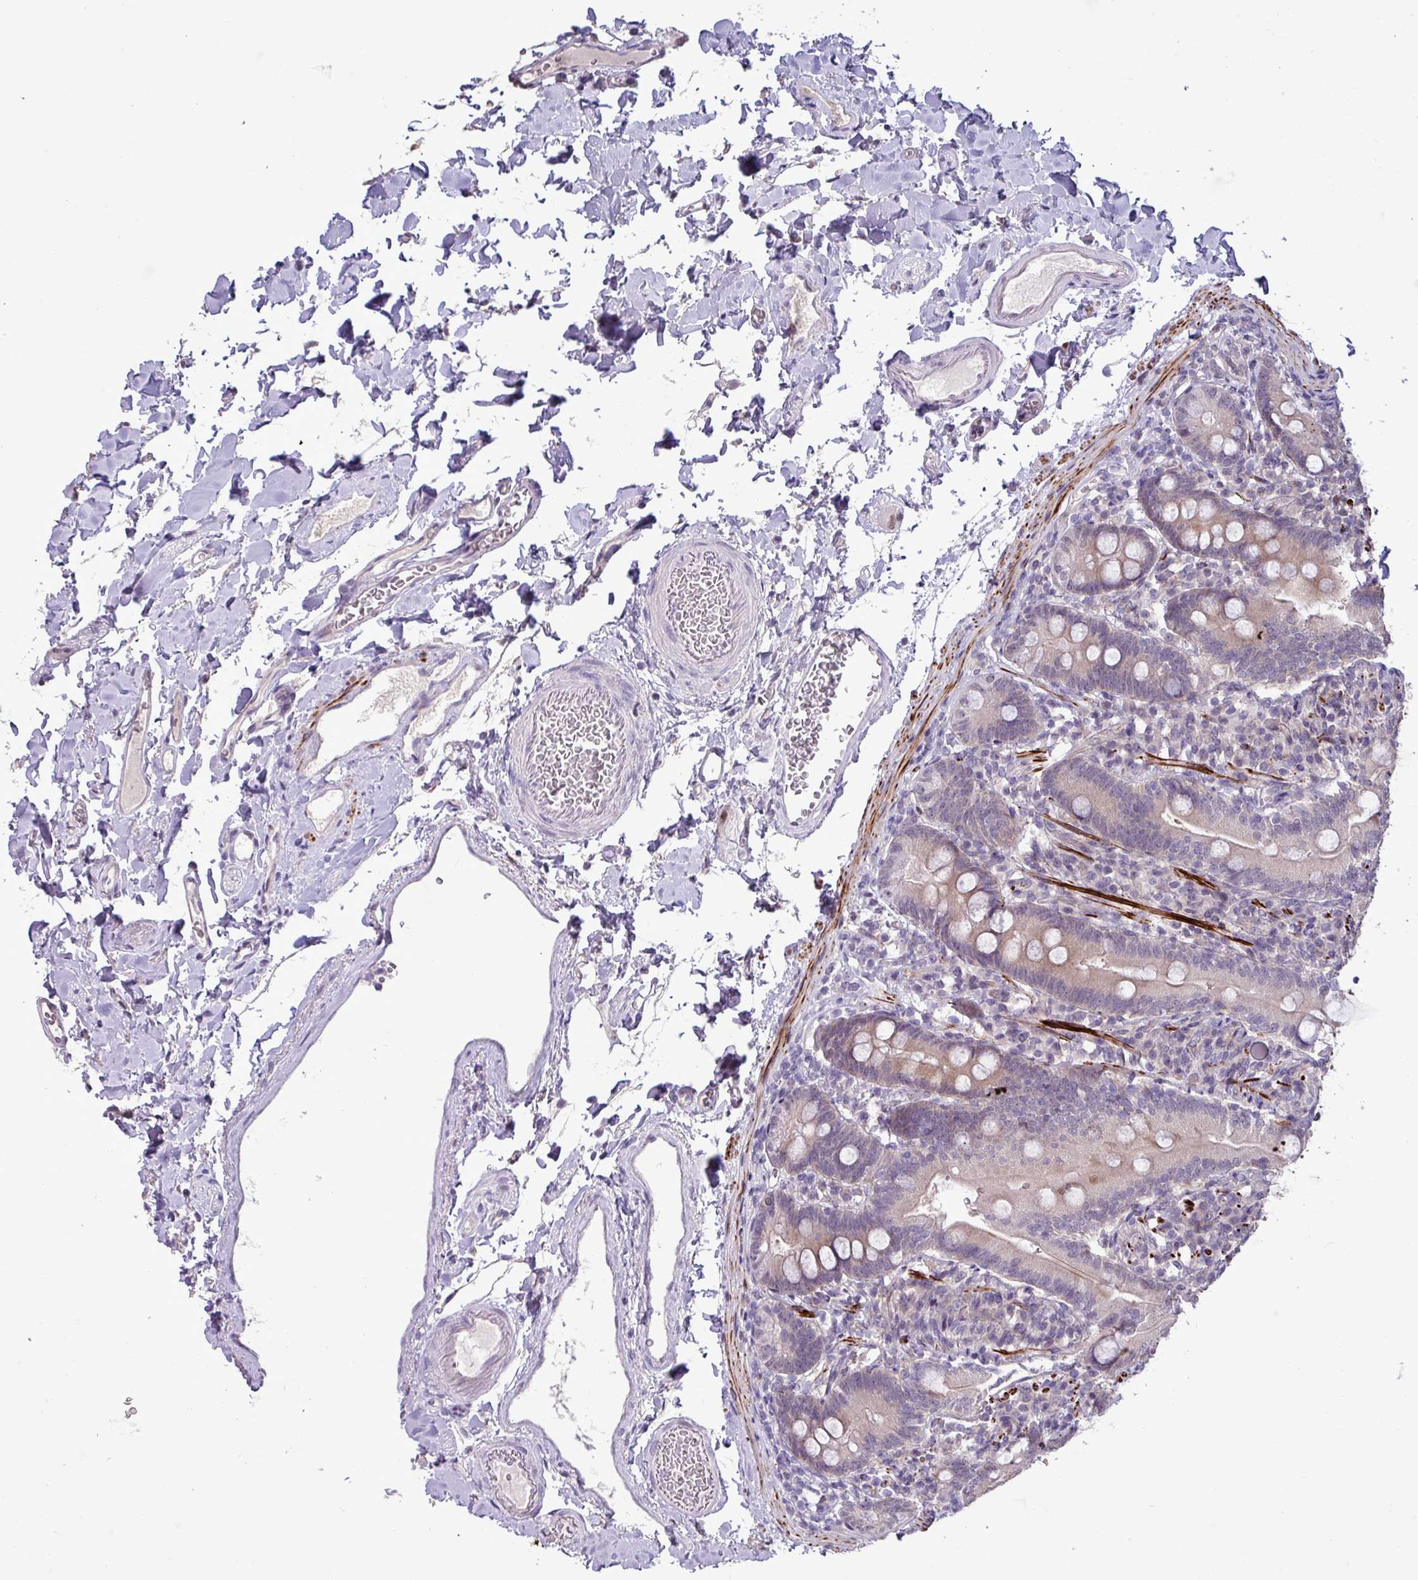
{"staining": {"intensity": "moderate", "quantity": "<25%", "location": "cytoplasmic/membranous"}, "tissue": "duodenum", "cell_type": "Glandular cells", "image_type": "normal", "snomed": [{"axis": "morphology", "description": "Normal tissue, NOS"}, {"axis": "topography", "description": "Duodenum"}], "caption": "IHC of normal human duodenum shows low levels of moderate cytoplasmic/membranous expression in about <25% of glandular cells. (DAB (3,3'-diaminobenzidine) IHC, brown staining for protein, blue staining for nuclei).", "gene": "RIPPLY1", "patient": {"sex": "female", "age": 67}}